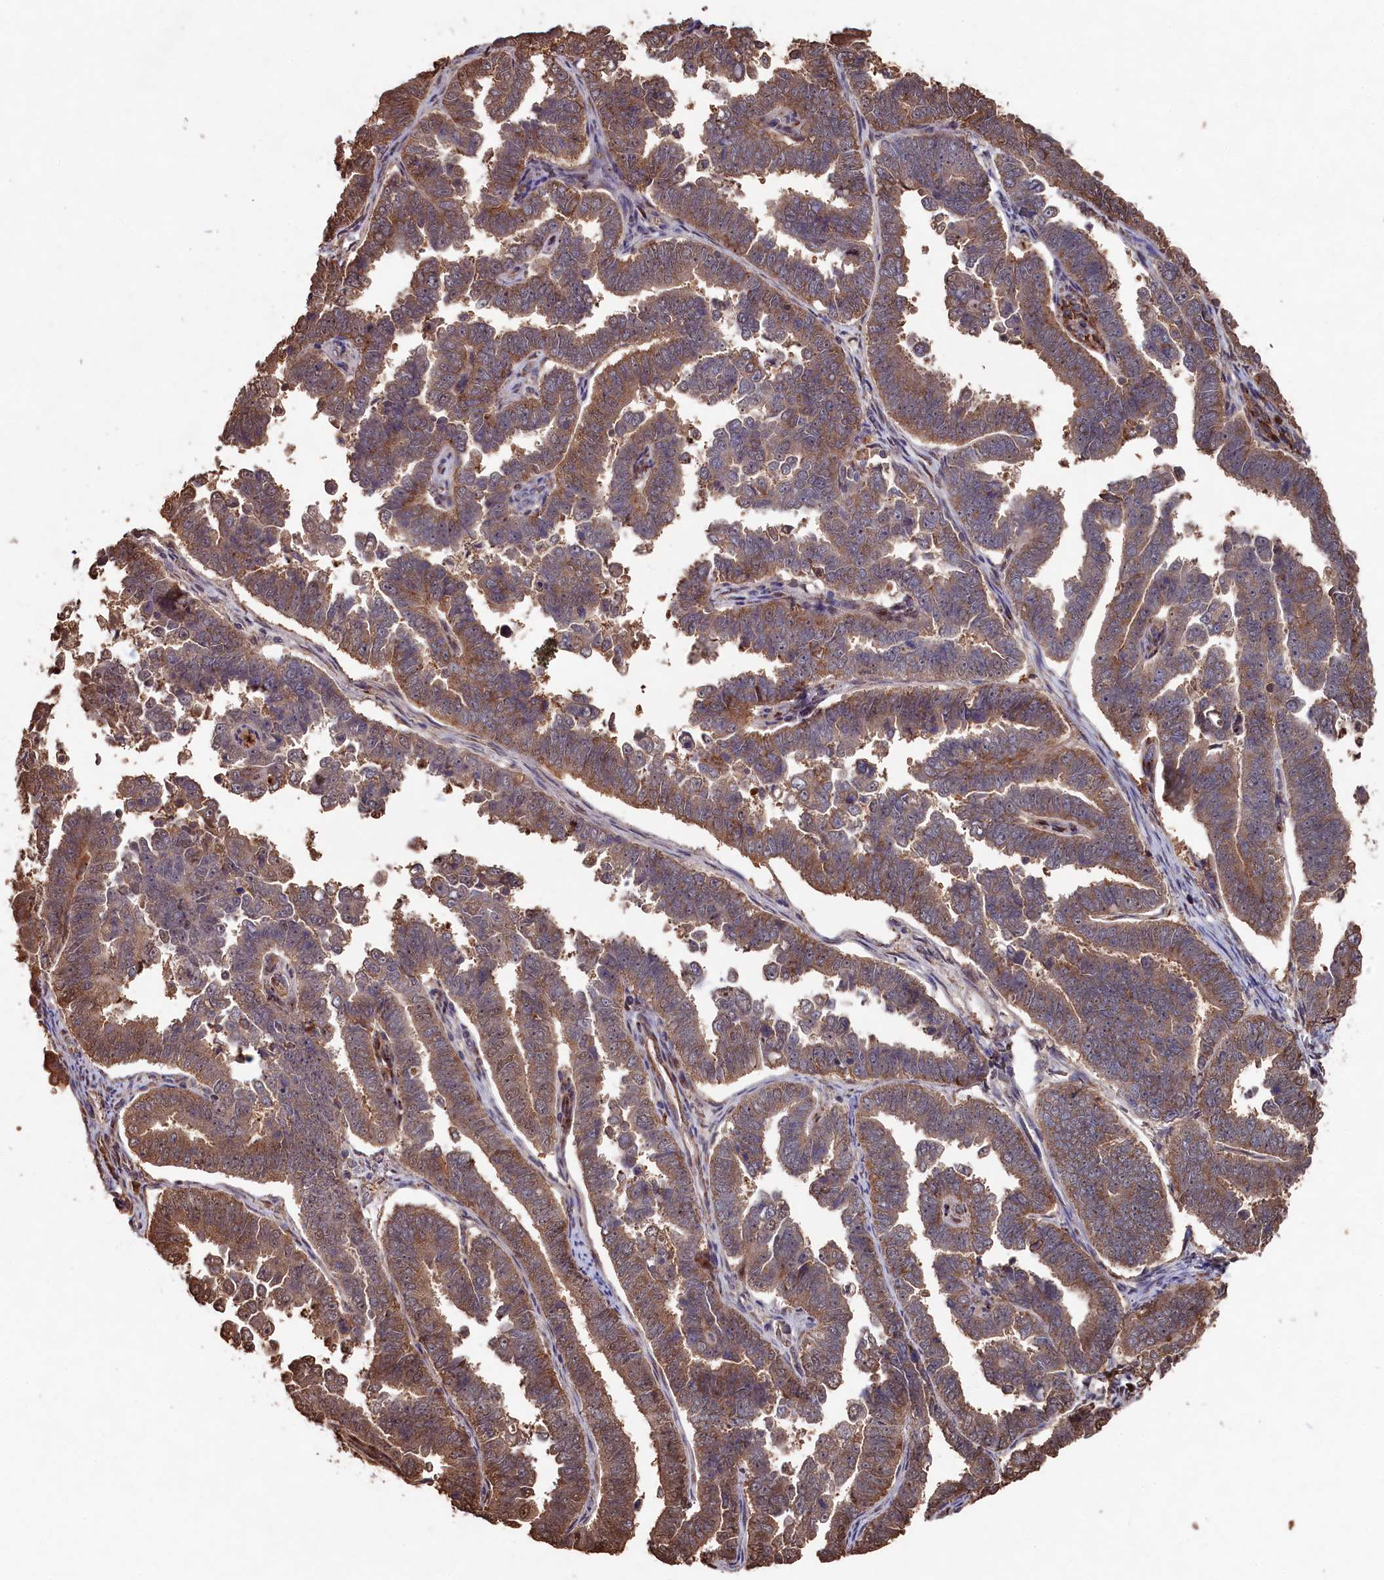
{"staining": {"intensity": "moderate", "quantity": ">75%", "location": "cytoplasmic/membranous"}, "tissue": "endometrial cancer", "cell_type": "Tumor cells", "image_type": "cancer", "snomed": [{"axis": "morphology", "description": "Adenocarcinoma, NOS"}, {"axis": "topography", "description": "Endometrium"}], "caption": "Approximately >75% of tumor cells in adenocarcinoma (endometrial) show moderate cytoplasmic/membranous protein expression as visualized by brown immunohistochemical staining.", "gene": "NAA60", "patient": {"sex": "female", "age": 75}}